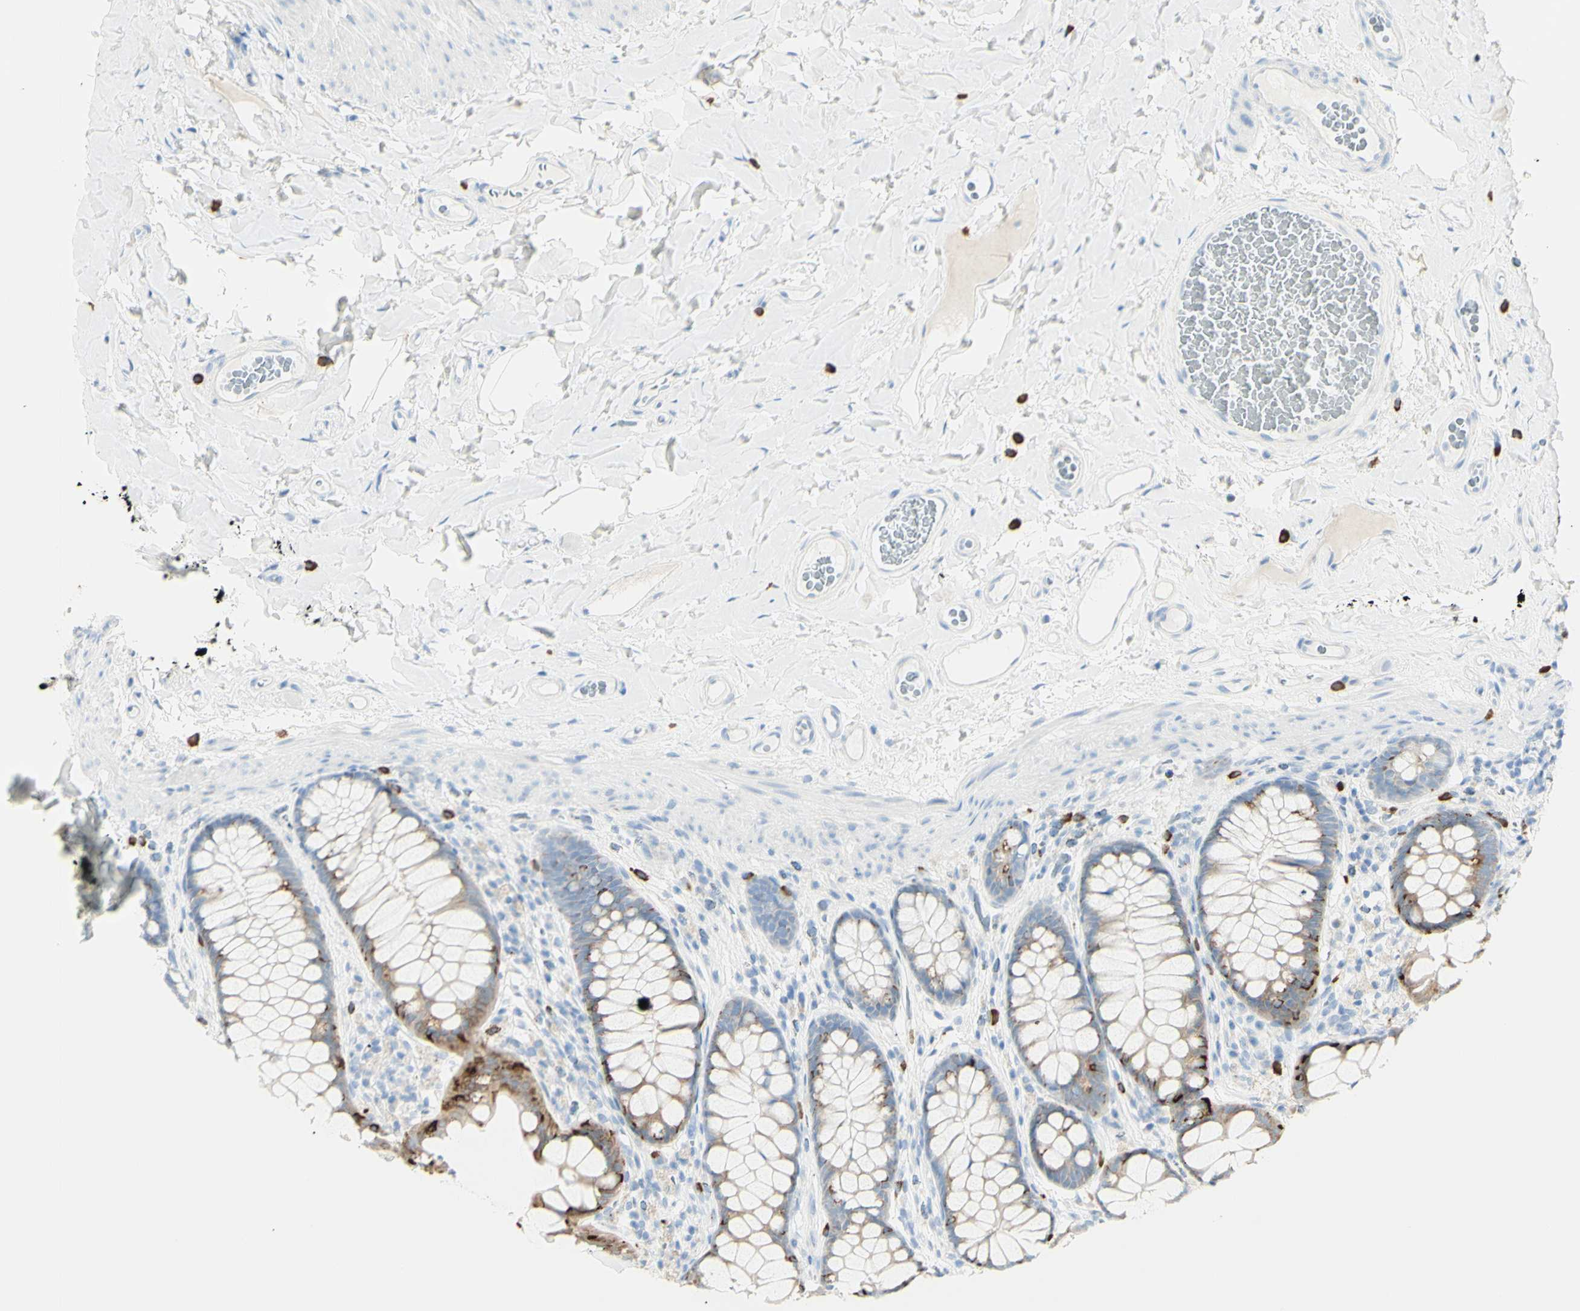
{"staining": {"intensity": "negative", "quantity": "none", "location": "none"}, "tissue": "colon", "cell_type": "Endothelial cells", "image_type": "normal", "snomed": [{"axis": "morphology", "description": "Normal tissue, NOS"}, {"axis": "topography", "description": "Colon"}], "caption": "A histopathology image of human colon is negative for staining in endothelial cells.", "gene": "LETM1", "patient": {"sex": "female", "age": 55}}